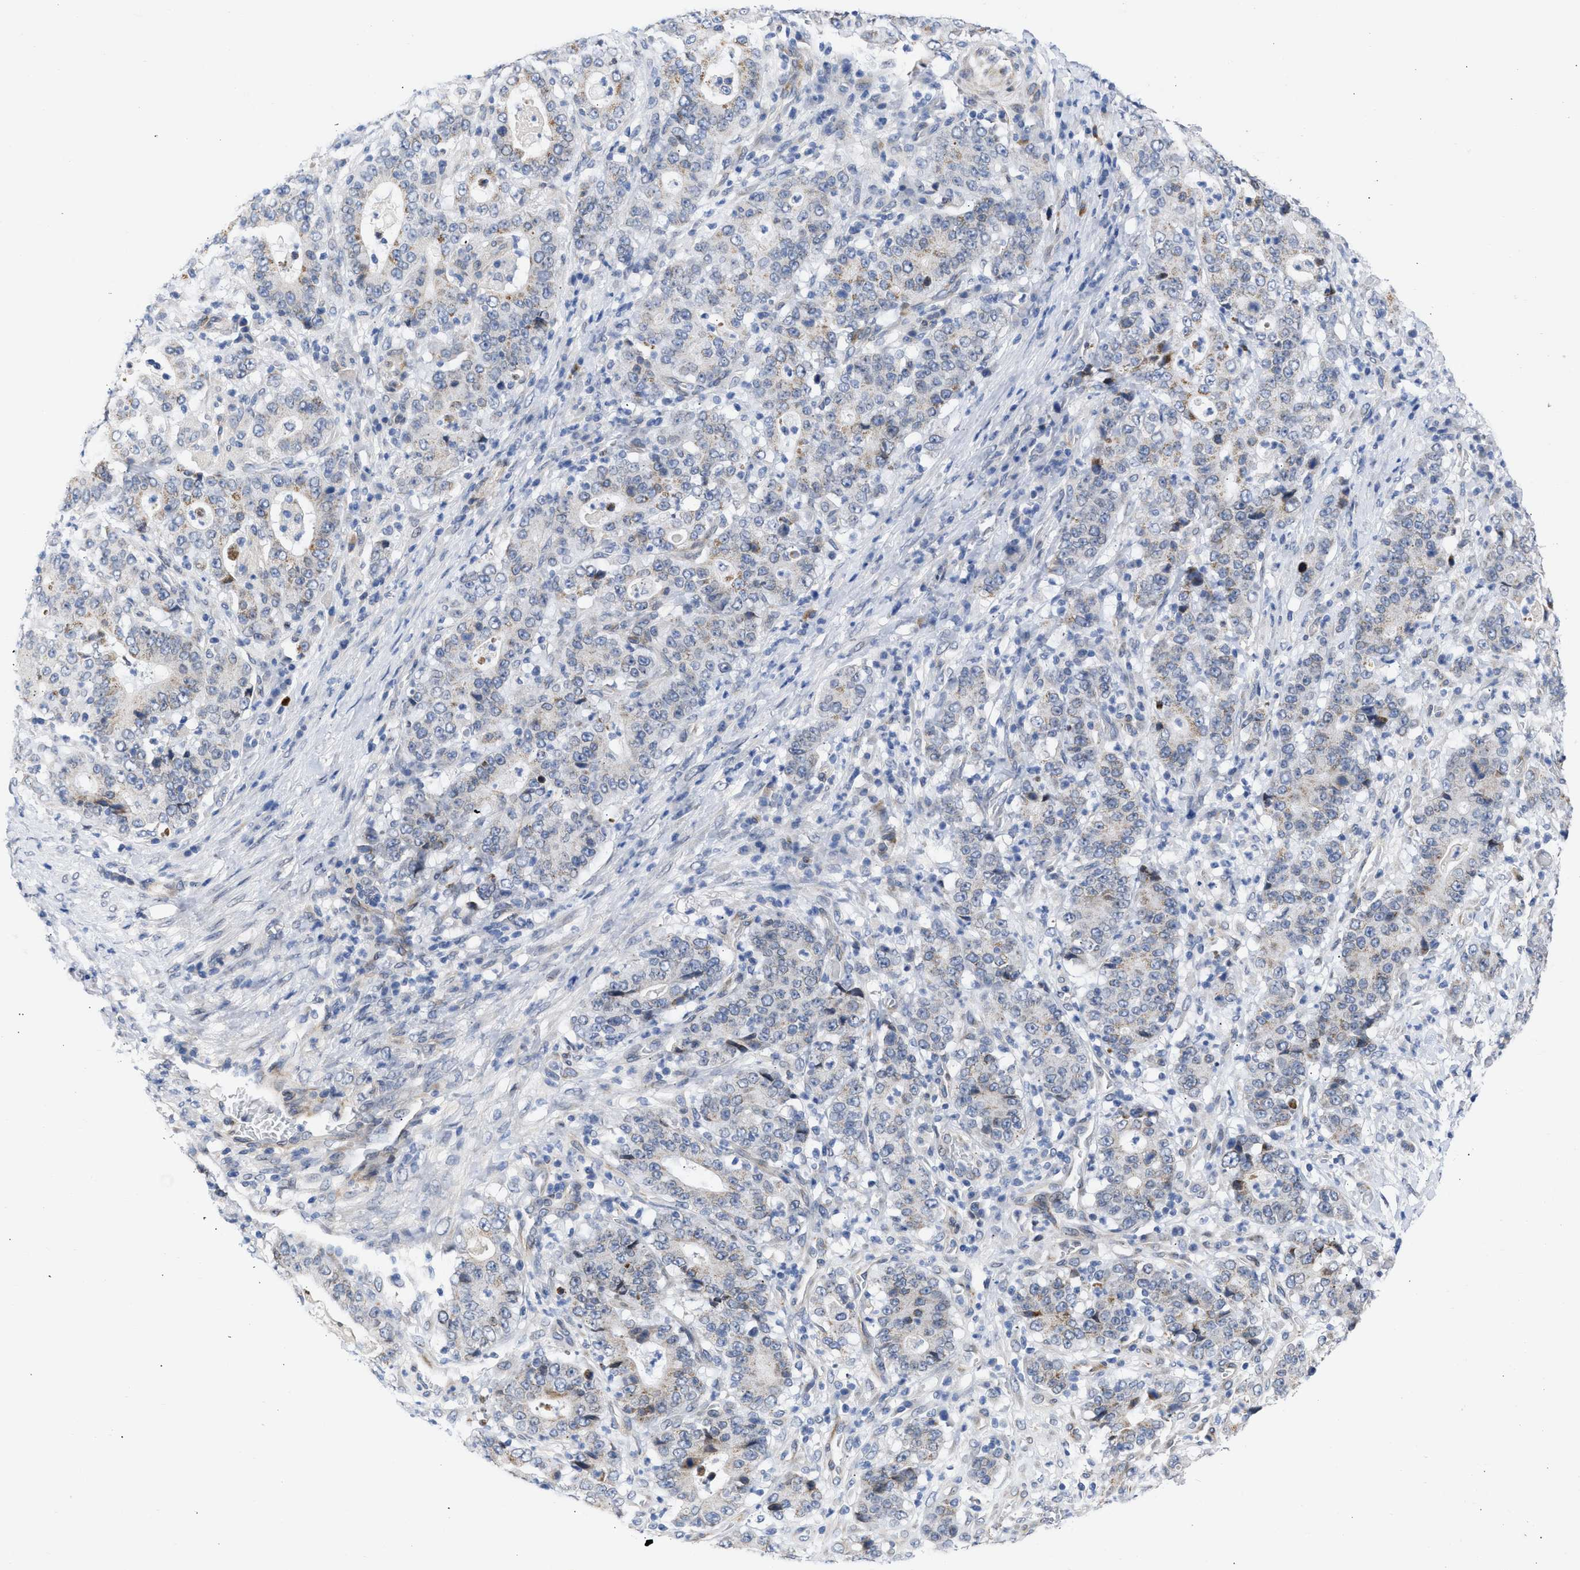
{"staining": {"intensity": "weak", "quantity": "<25%", "location": "cytoplasmic/membranous"}, "tissue": "stomach cancer", "cell_type": "Tumor cells", "image_type": "cancer", "snomed": [{"axis": "morphology", "description": "Normal tissue, NOS"}, {"axis": "morphology", "description": "Adenocarcinoma, NOS"}, {"axis": "topography", "description": "Stomach, upper"}, {"axis": "topography", "description": "Stomach"}], "caption": "There is no significant staining in tumor cells of stomach adenocarcinoma.", "gene": "NUP35", "patient": {"sex": "male", "age": 59}}